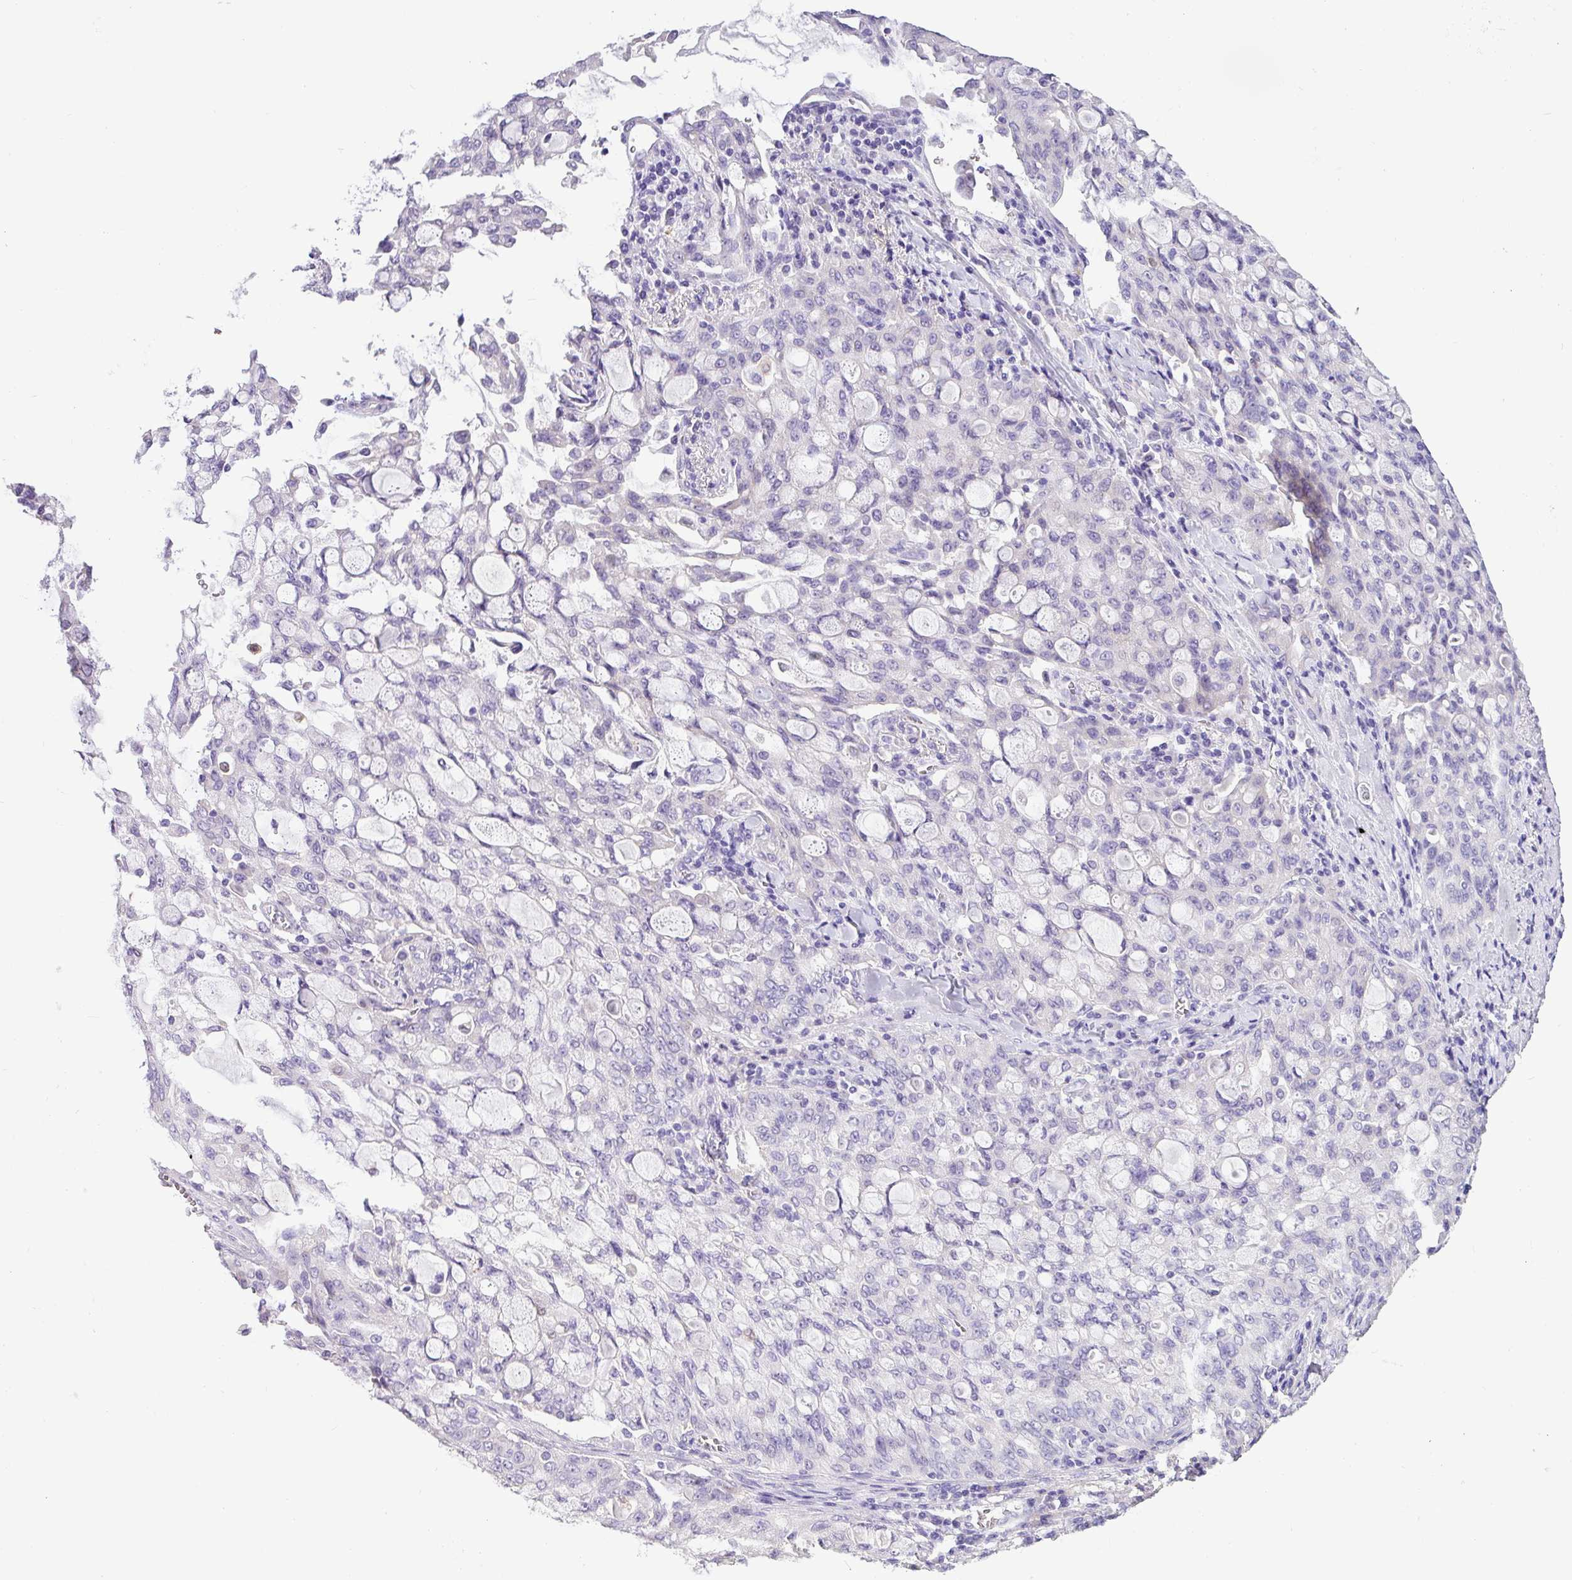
{"staining": {"intensity": "negative", "quantity": "none", "location": "none"}, "tissue": "lung cancer", "cell_type": "Tumor cells", "image_type": "cancer", "snomed": [{"axis": "morphology", "description": "Adenocarcinoma, NOS"}, {"axis": "topography", "description": "Lung"}], "caption": "Immunohistochemical staining of human lung cancer shows no significant positivity in tumor cells.", "gene": "SH2D3C", "patient": {"sex": "female", "age": 44}}